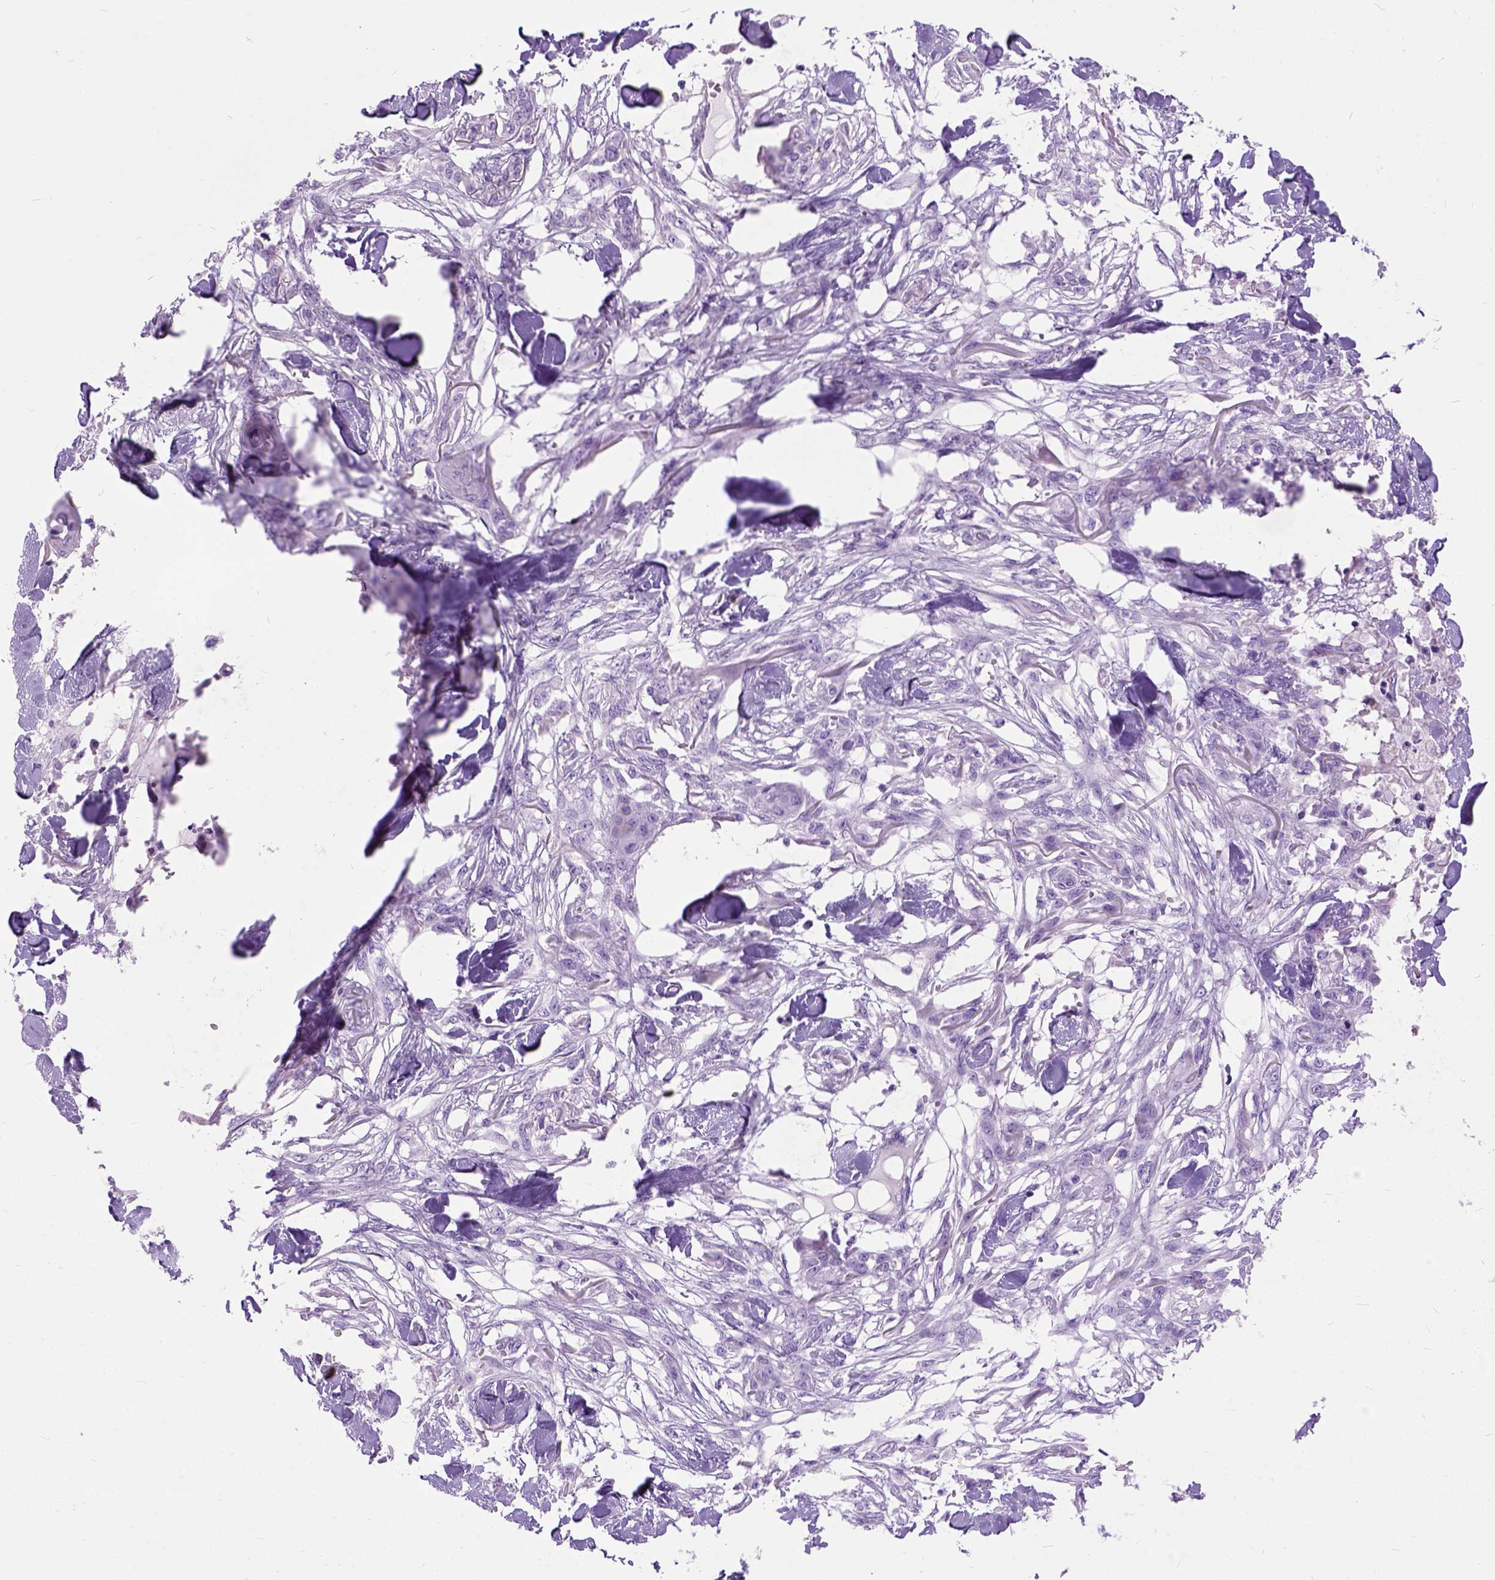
{"staining": {"intensity": "negative", "quantity": "none", "location": "none"}, "tissue": "skin cancer", "cell_type": "Tumor cells", "image_type": "cancer", "snomed": [{"axis": "morphology", "description": "Squamous cell carcinoma, NOS"}, {"axis": "topography", "description": "Skin"}], "caption": "Immunohistochemical staining of human skin squamous cell carcinoma reveals no significant staining in tumor cells. (DAB IHC, high magnification).", "gene": "MAPT", "patient": {"sex": "female", "age": 59}}